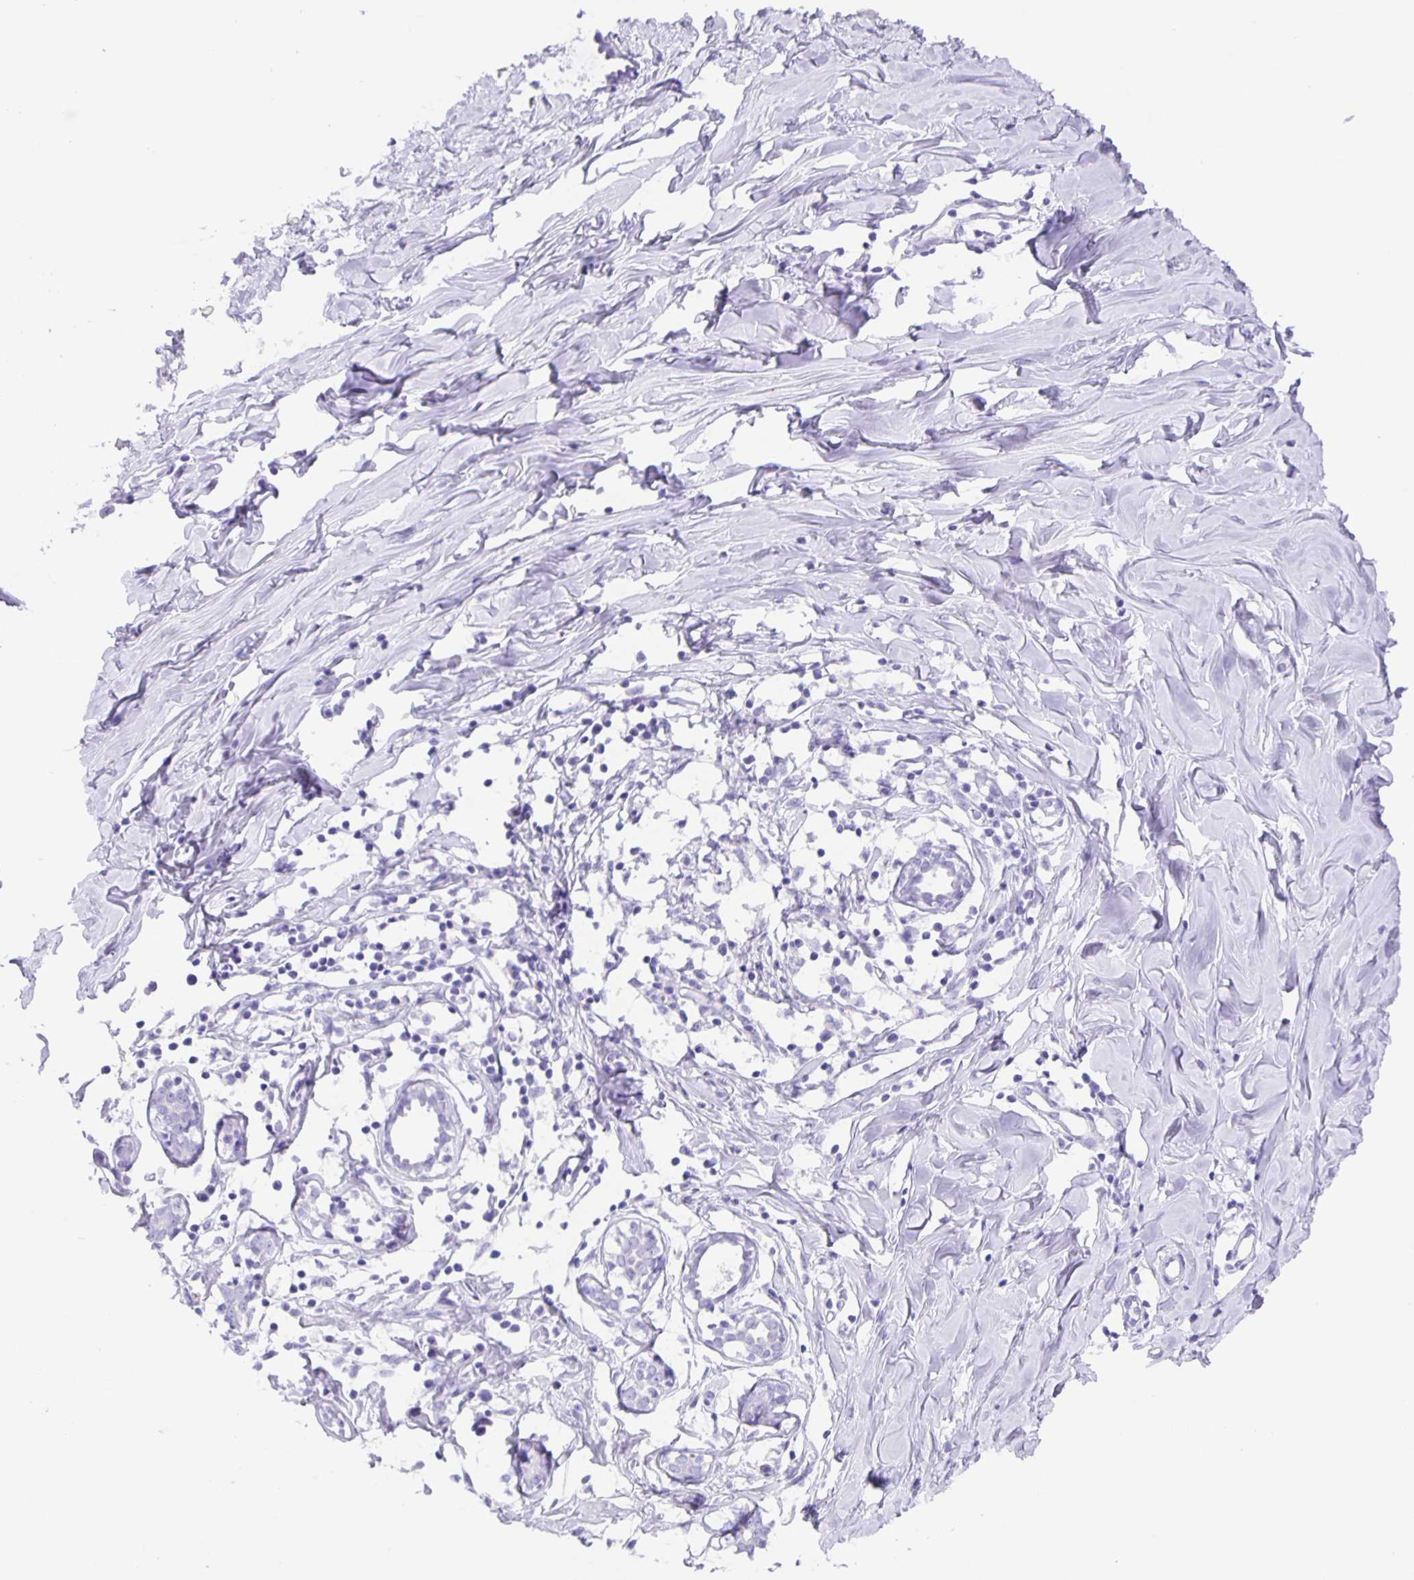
{"staining": {"intensity": "negative", "quantity": "none", "location": "none"}, "tissue": "breast", "cell_type": "Adipocytes", "image_type": "normal", "snomed": [{"axis": "morphology", "description": "Normal tissue, NOS"}, {"axis": "topography", "description": "Breast"}], "caption": "Micrograph shows no protein positivity in adipocytes of benign breast. (DAB immunohistochemistry with hematoxylin counter stain).", "gene": "GUCA2A", "patient": {"sex": "female", "age": 27}}